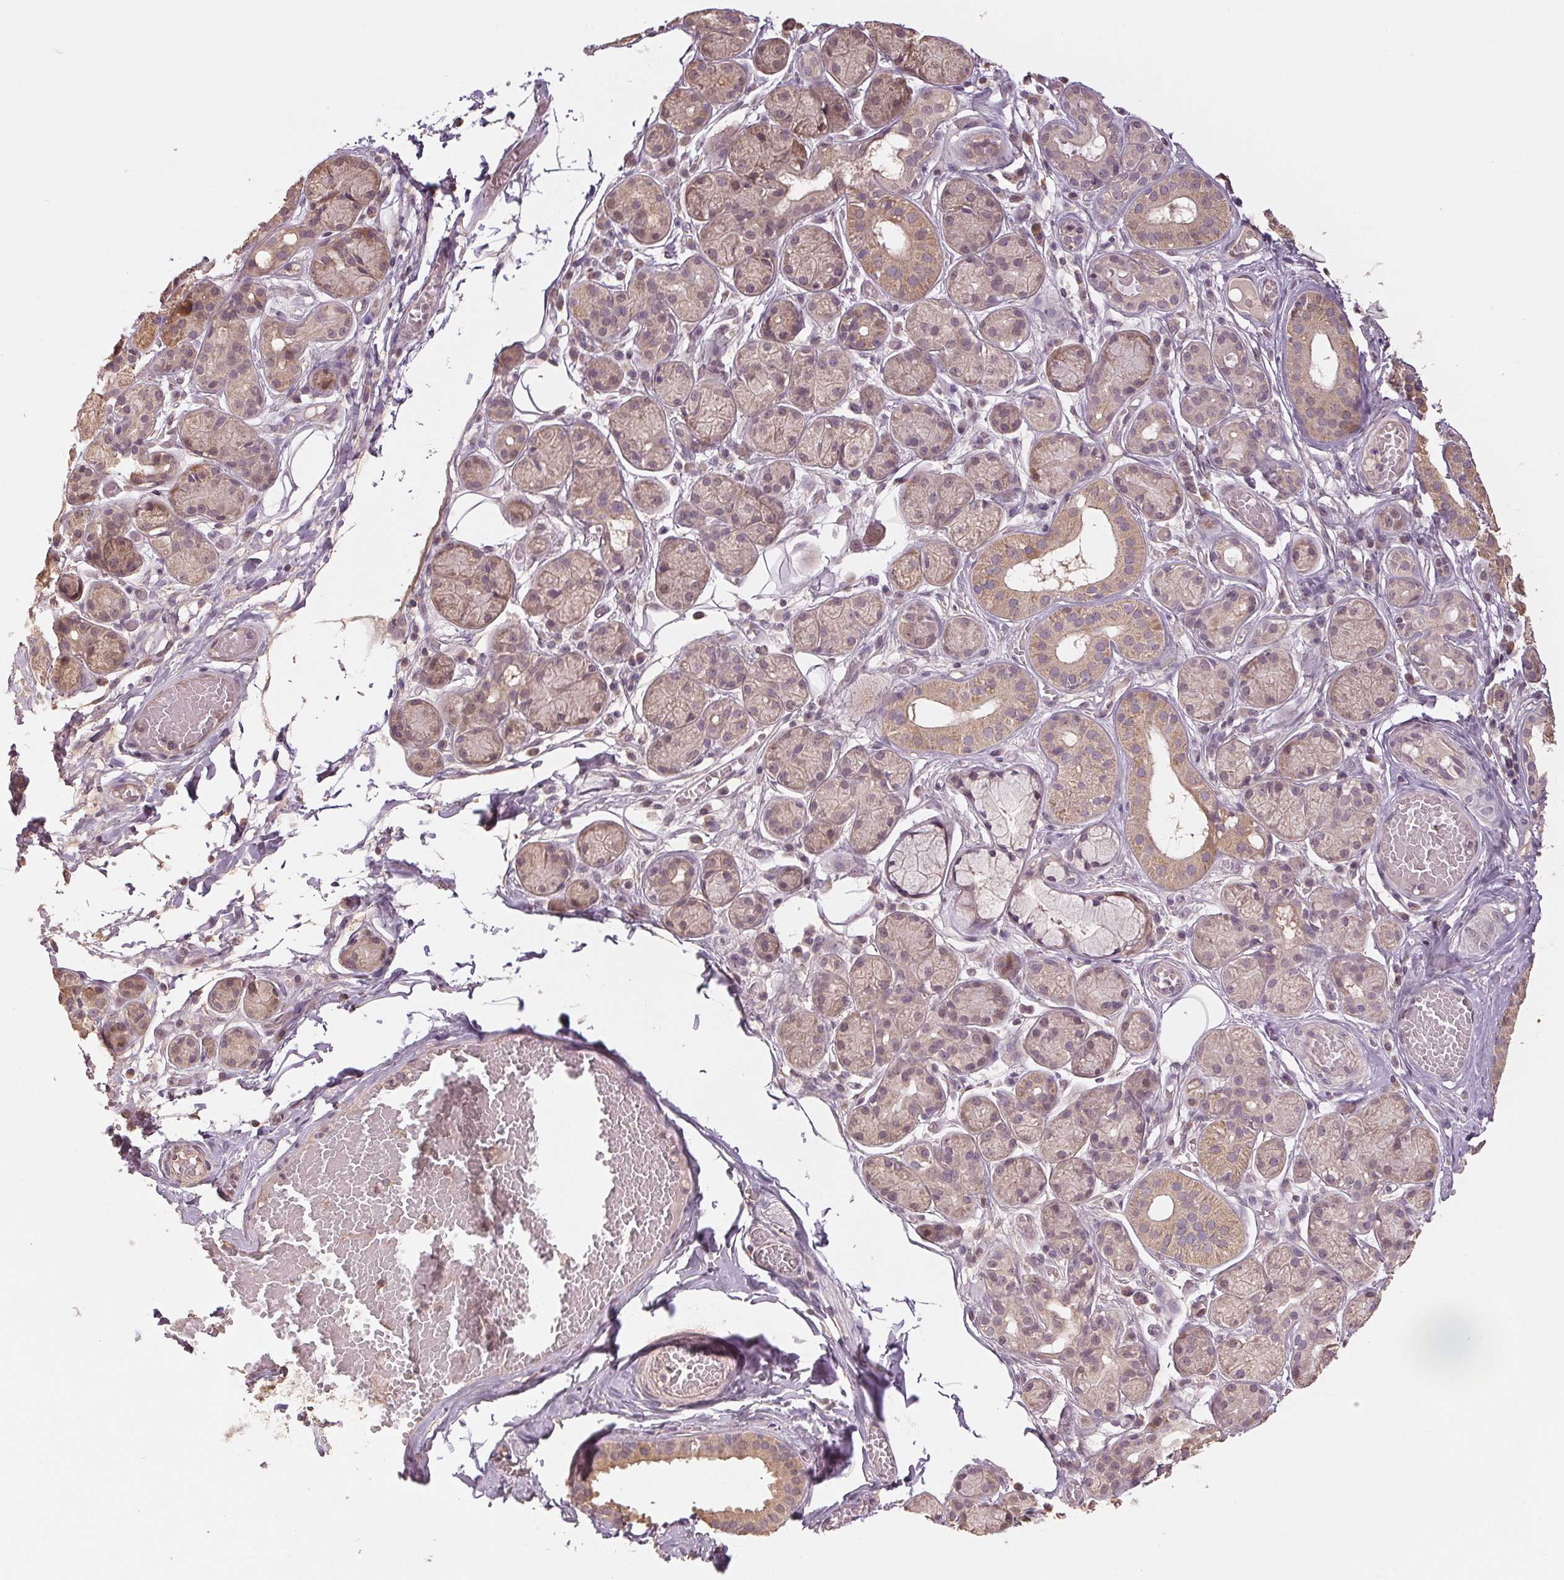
{"staining": {"intensity": "moderate", "quantity": "<25%", "location": "cytoplasmic/membranous"}, "tissue": "salivary gland", "cell_type": "Glandular cells", "image_type": "normal", "snomed": [{"axis": "morphology", "description": "Normal tissue, NOS"}, {"axis": "topography", "description": "Salivary gland"}, {"axis": "topography", "description": "Peripheral nerve tissue"}], "caption": "Immunohistochemical staining of unremarkable human salivary gland displays <25% levels of moderate cytoplasmic/membranous protein staining in approximately <25% of glandular cells. Immunohistochemistry stains the protein of interest in brown and the nuclei are stained blue.", "gene": "COX14", "patient": {"sex": "male", "age": 71}}